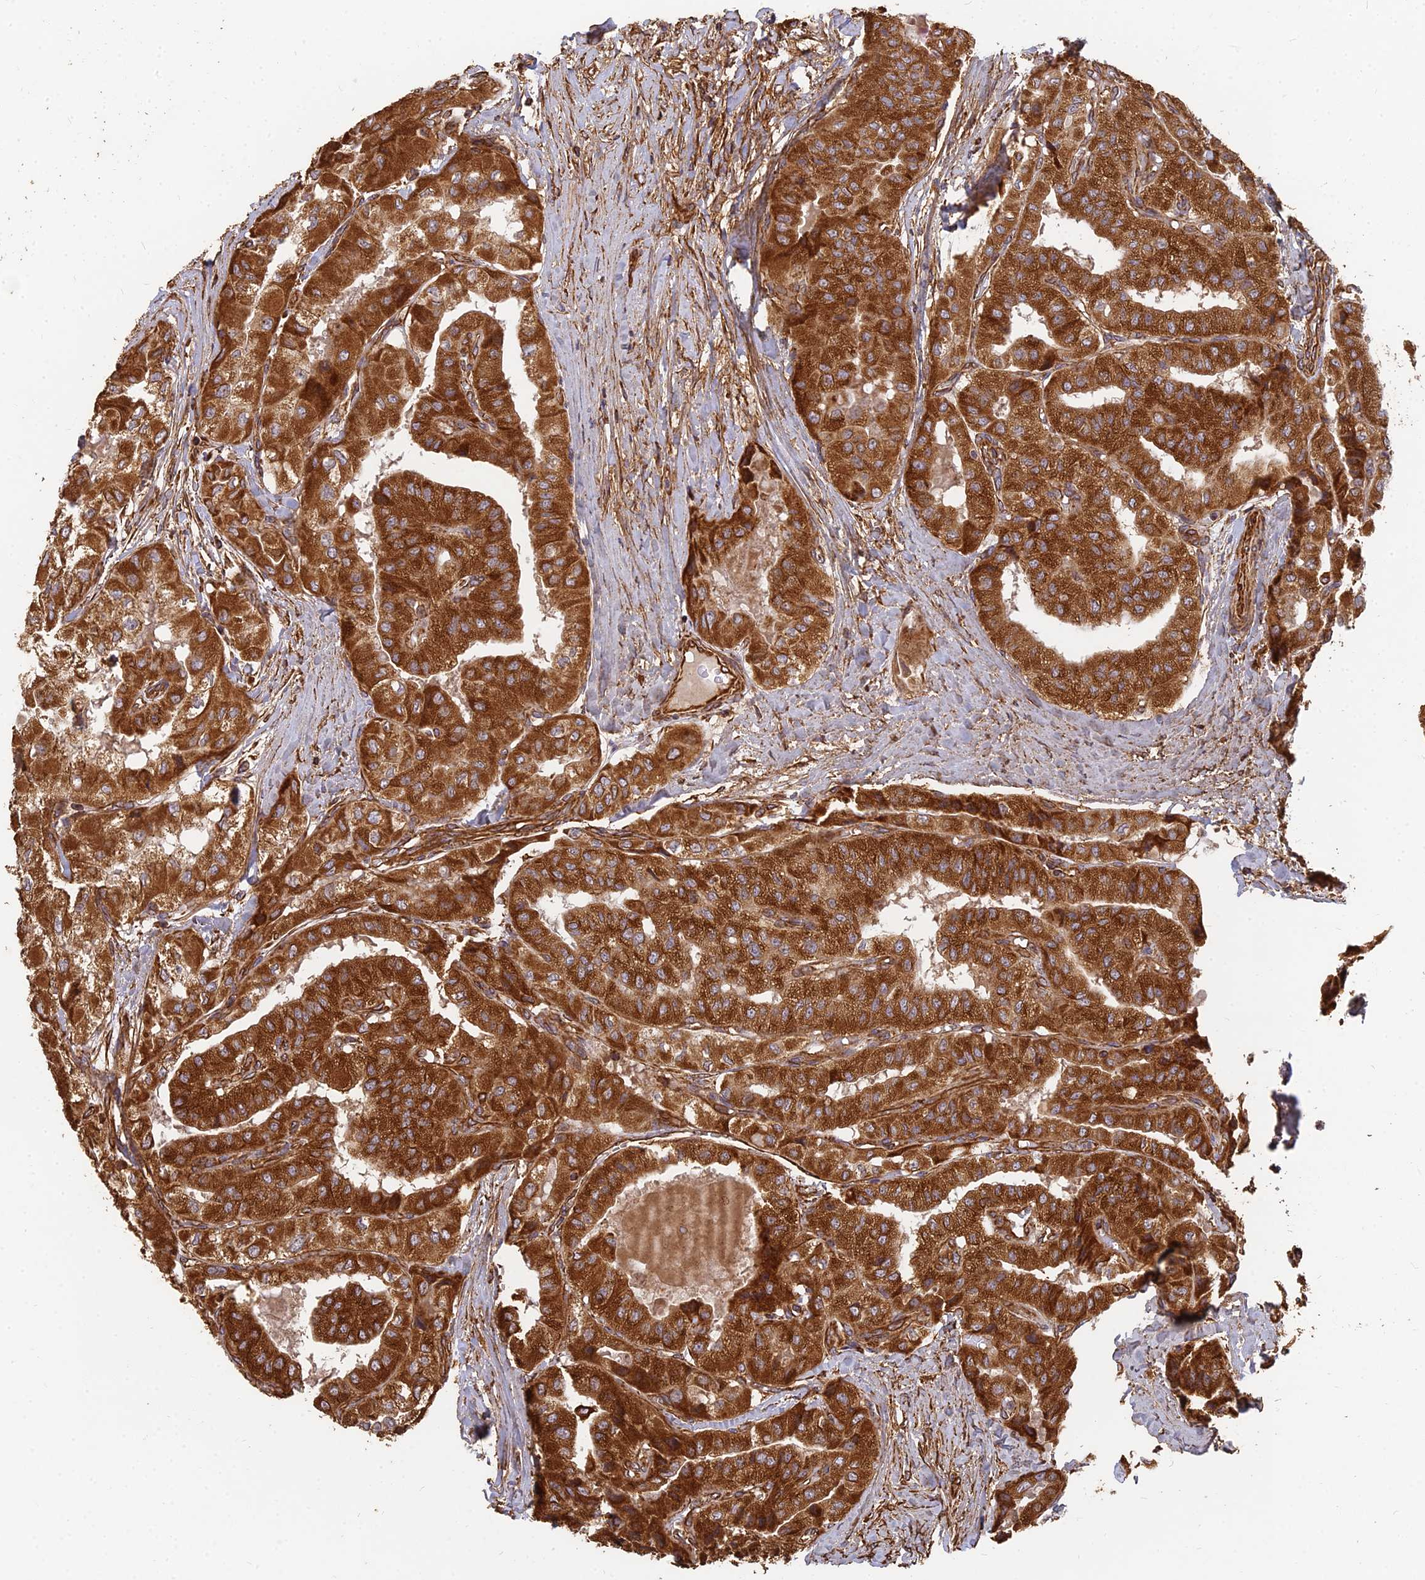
{"staining": {"intensity": "strong", "quantity": ">75%", "location": "cytoplasmic/membranous"}, "tissue": "thyroid cancer", "cell_type": "Tumor cells", "image_type": "cancer", "snomed": [{"axis": "morphology", "description": "Papillary adenocarcinoma, NOS"}, {"axis": "topography", "description": "Thyroid gland"}], "caption": "A photomicrograph showing strong cytoplasmic/membranous expression in about >75% of tumor cells in thyroid papillary adenocarcinoma, as visualized by brown immunohistochemical staining.", "gene": "DSTYK", "patient": {"sex": "female", "age": 59}}